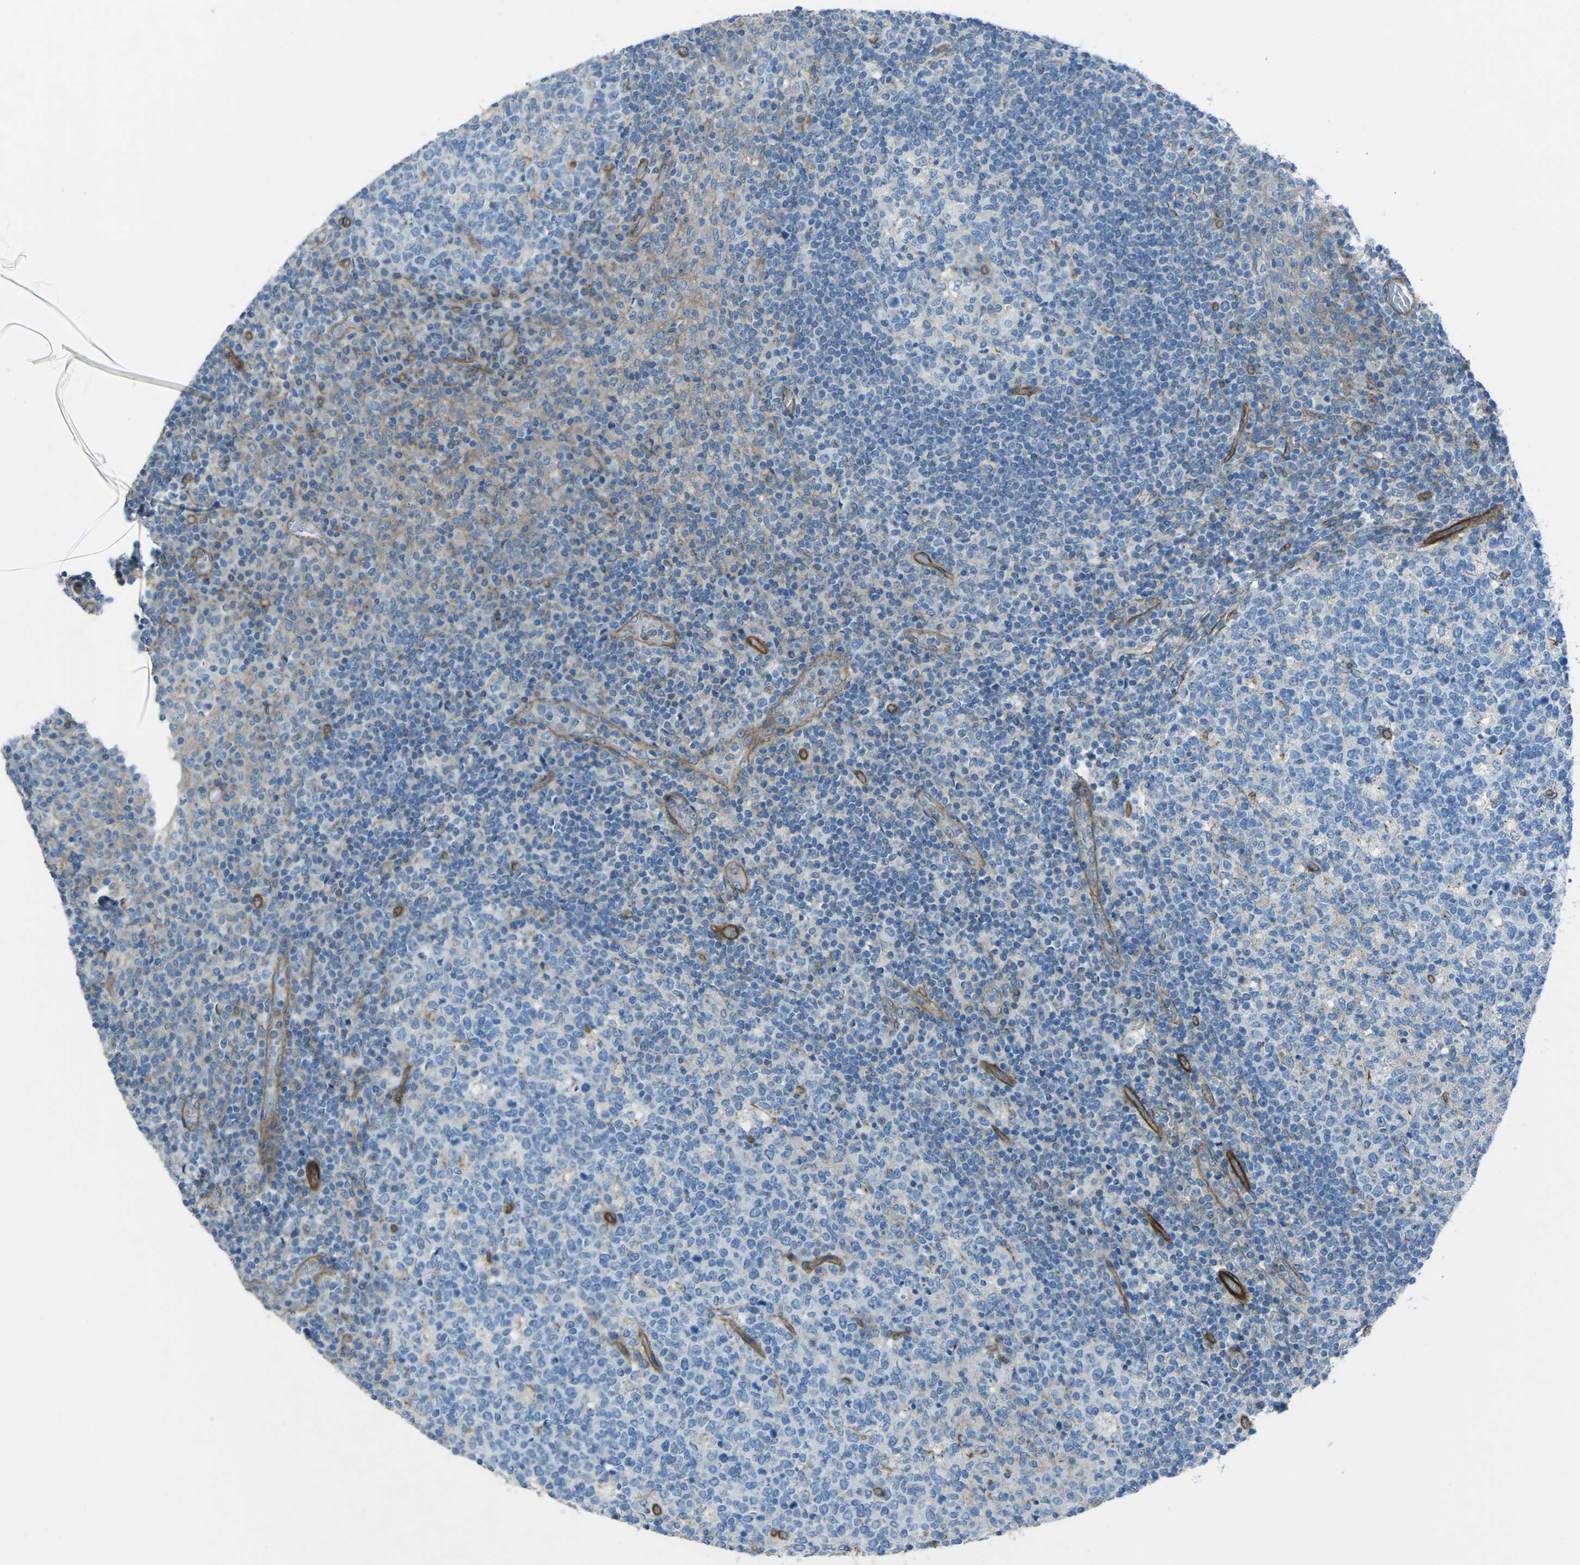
{"staining": {"intensity": "weak", "quantity": "<25%", "location": "cytoplasmic/membranous"}, "tissue": "tonsil", "cell_type": "Germinal center cells", "image_type": "normal", "snomed": [{"axis": "morphology", "description": "Normal tissue, NOS"}, {"axis": "topography", "description": "Tonsil"}], "caption": "This is a micrograph of immunohistochemistry (IHC) staining of benign tonsil, which shows no positivity in germinal center cells.", "gene": "UTRN", "patient": {"sex": "female", "age": 19}}